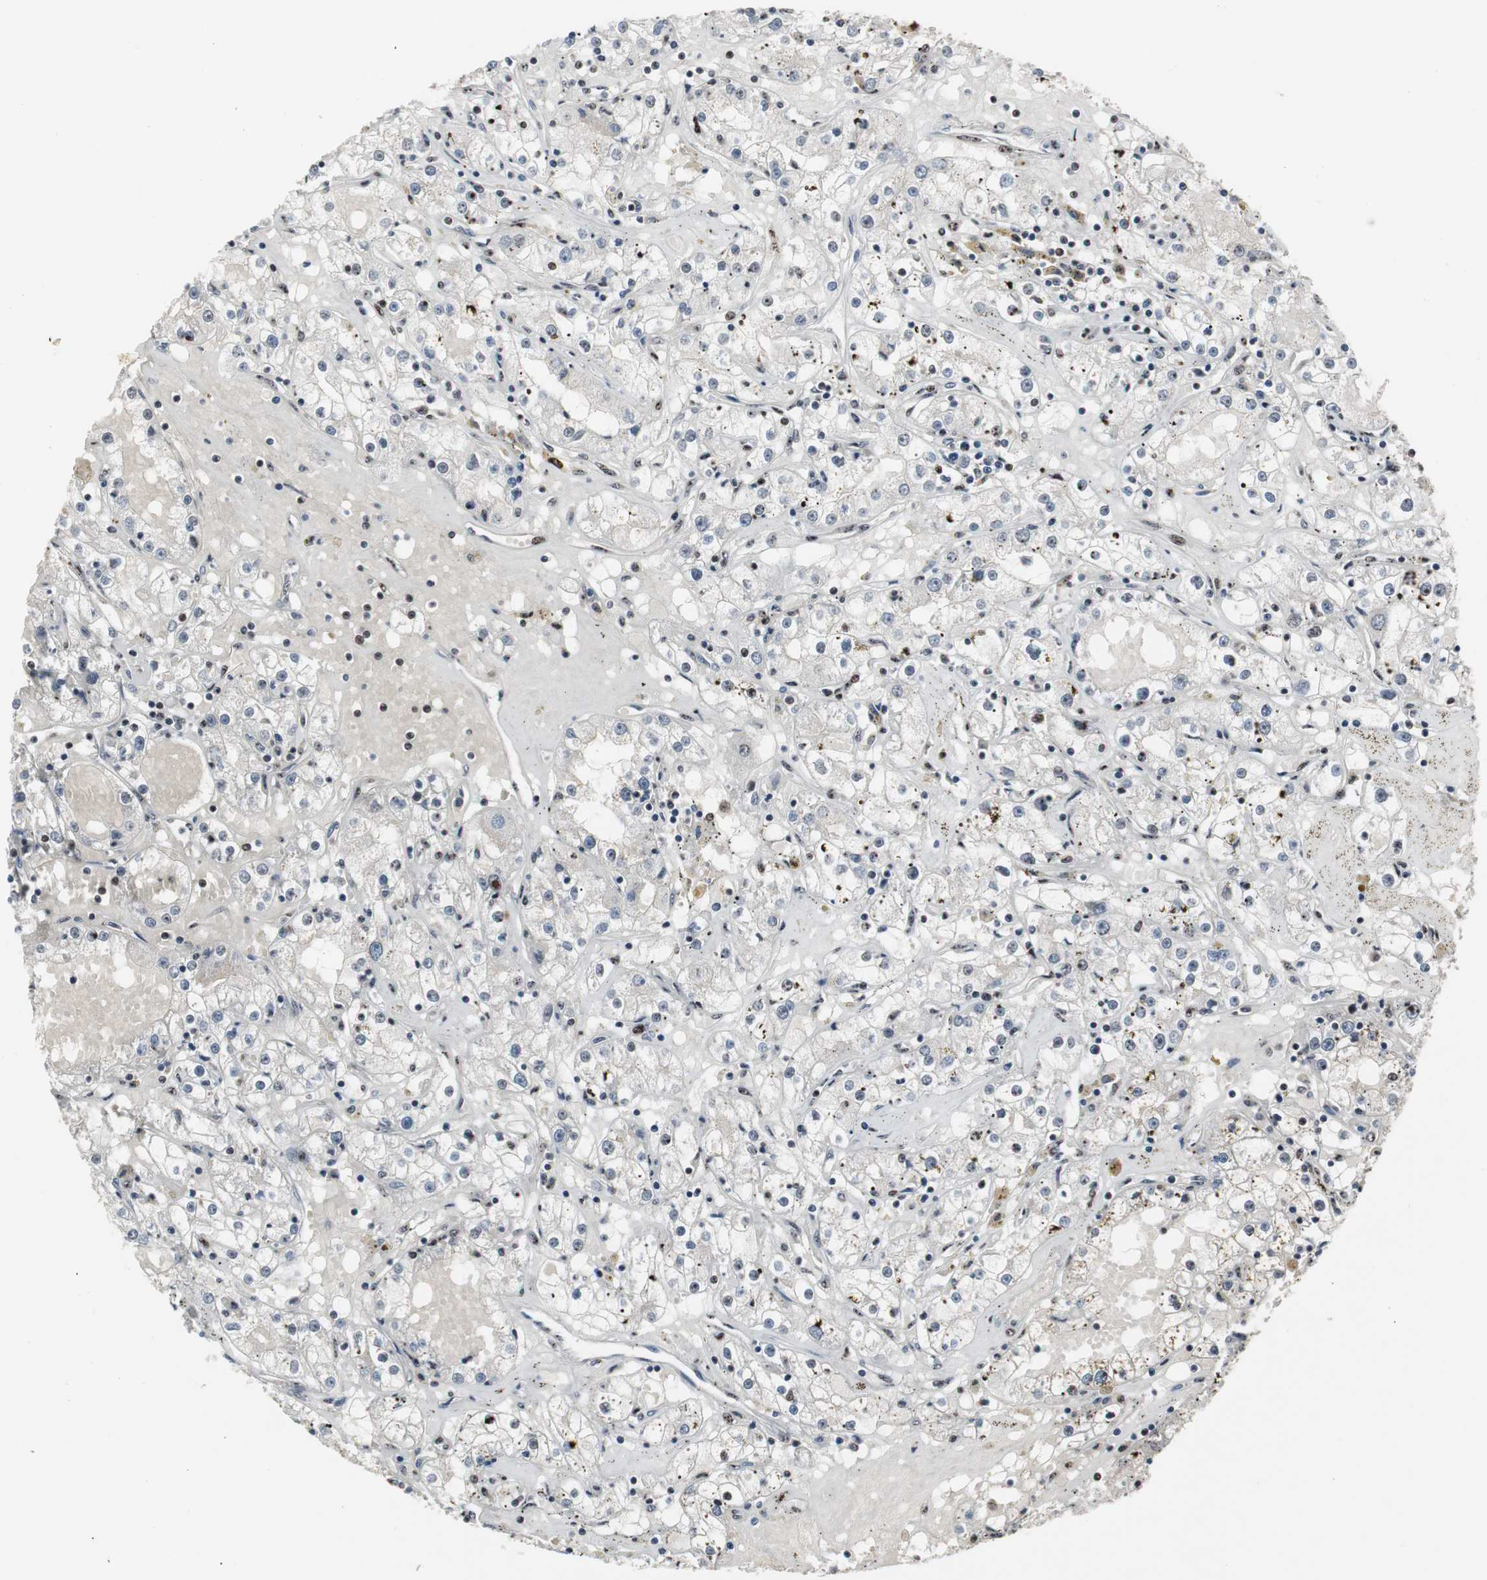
{"staining": {"intensity": "negative", "quantity": "none", "location": "none"}, "tissue": "renal cancer", "cell_type": "Tumor cells", "image_type": "cancer", "snomed": [{"axis": "morphology", "description": "Adenocarcinoma, NOS"}, {"axis": "topography", "description": "Kidney"}], "caption": "DAB immunohistochemical staining of human adenocarcinoma (renal) reveals no significant positivity in tumor cells.", "gene": "GRK2", "patient": {"sex": "male", "age": 56}}